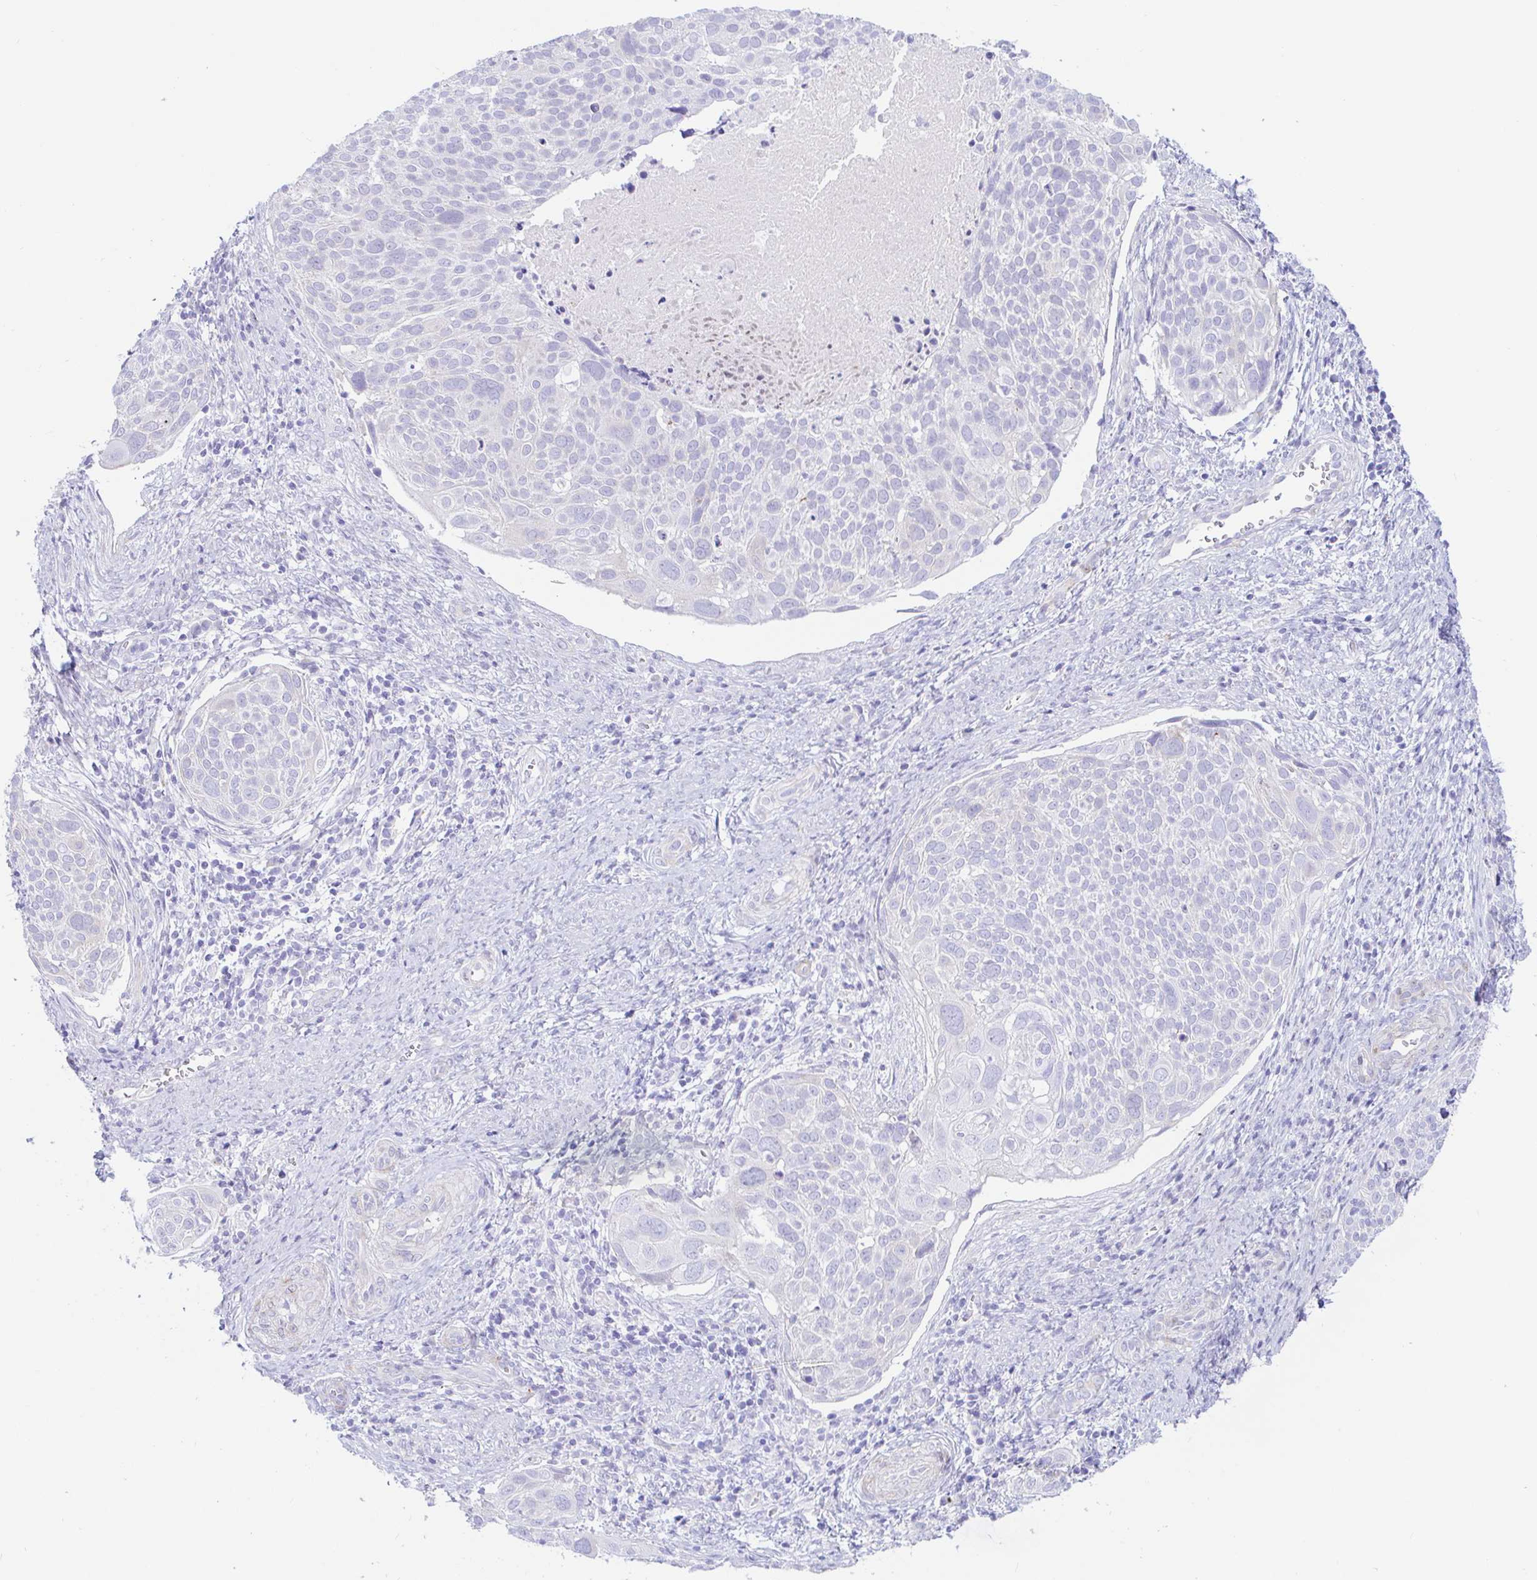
{"staining": {"intensity": "negative", "quantity": "none", "location": "none"}, "tissue": "cervical cancer", "cell_type": "Tumor cells", "image_type": "cancer", "snomed": [{"axis": "morphology", "description": "Squamous cell carcinoma, NOS"}, {"axis": "topography", "description": "Cervix"}], "caption": "Human cervical cancer (squamous cell carcinoma) stained for a protein using IHC shows no expression in tumor cells.", "gene": "PINLYP", "patient": {"sex": "female", "age": 39}}